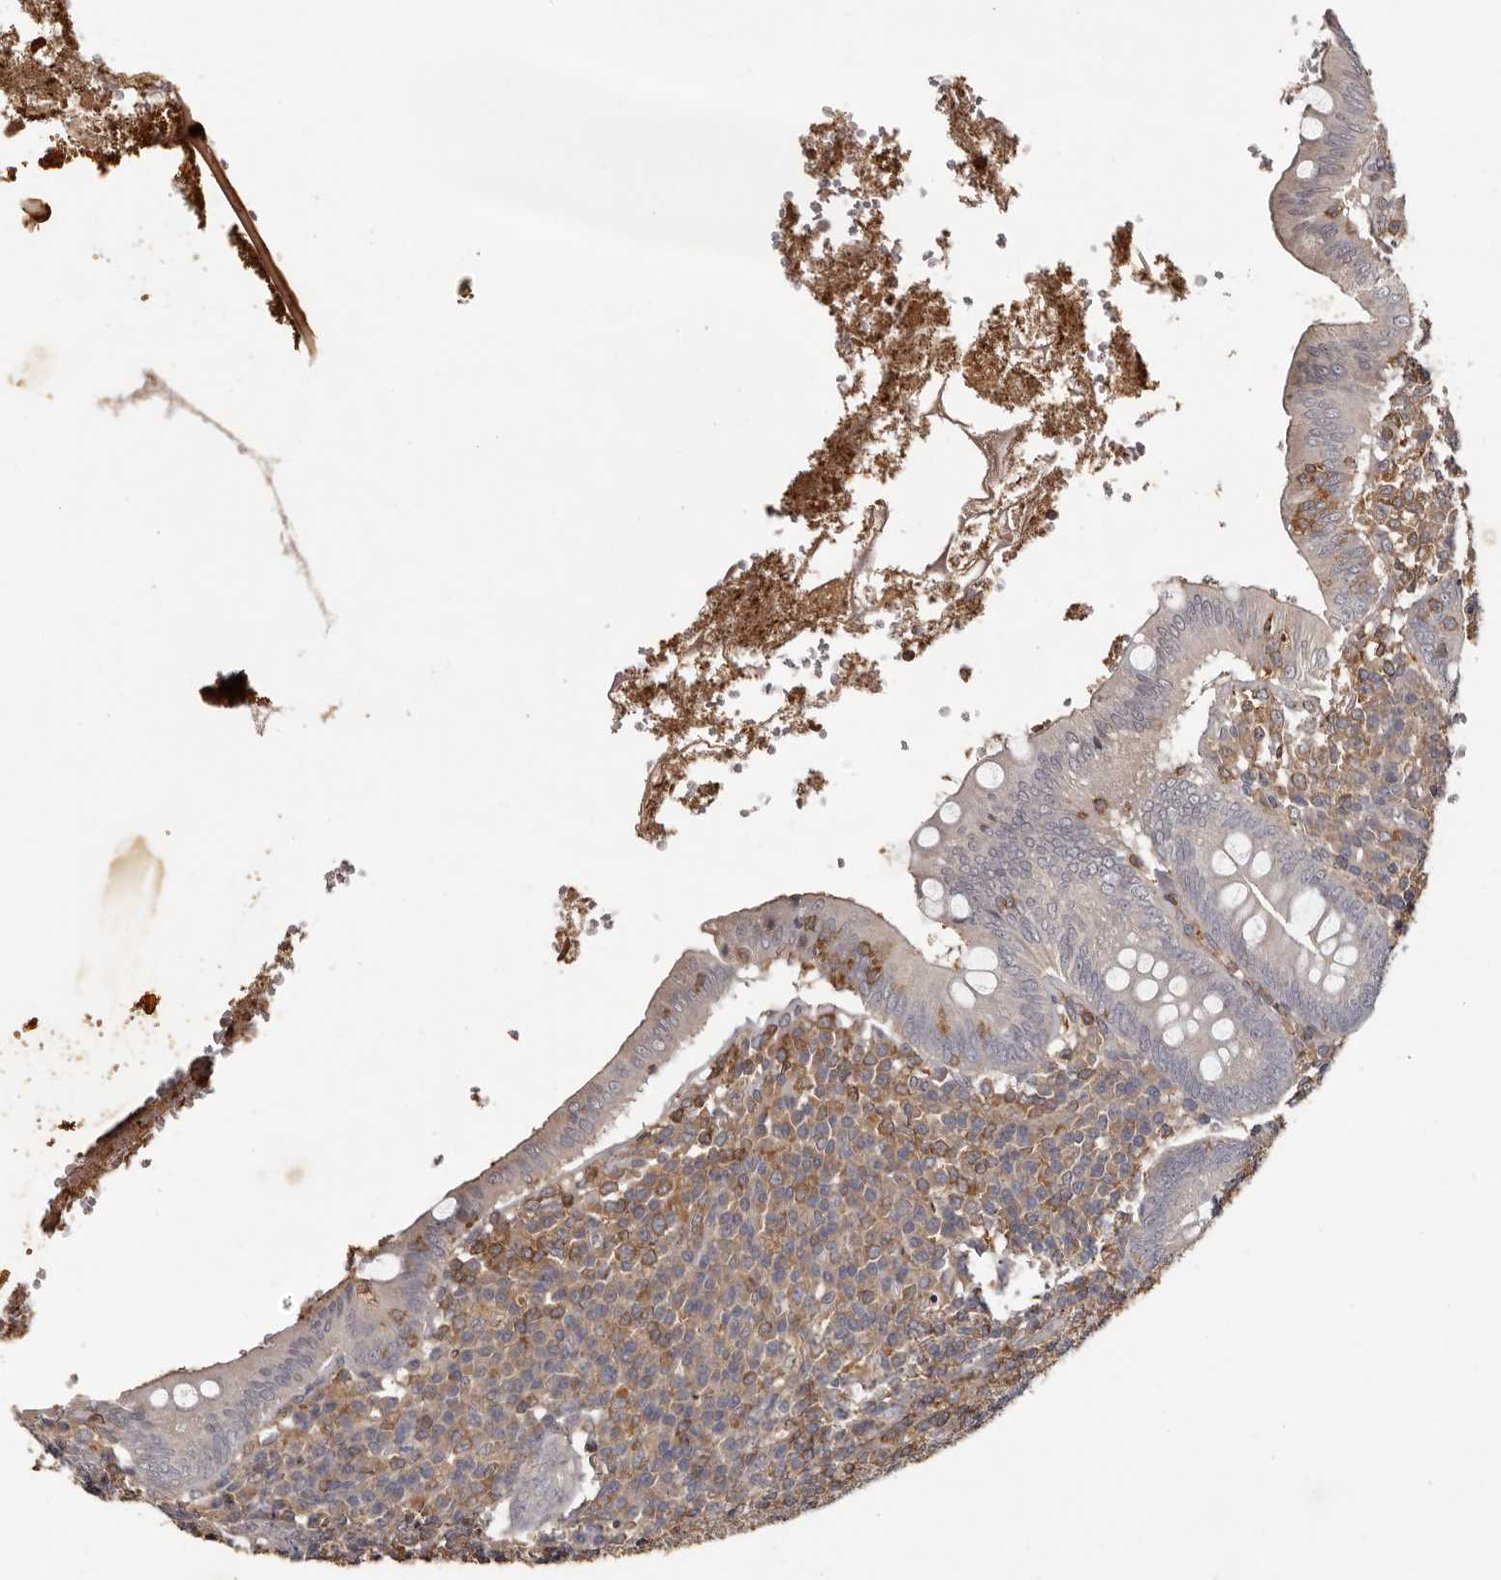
{"staining": {"intensity": "negative", "quantity": "none", "location": "none"}, "tissue": "appendix", "cell_type": "Glandular cells", "image_type": "normal", "snomed": [{"axis": "morphology", "description": "Normal tissue, NOS"}, {"axis": "topography", "description": "Appendix"}], "caption": "IHC histopathology image of unremarkable appendix stained for a protein (brown), which reveals no positivity in glandular cells. (Brightfield microscopy of DAB (3,3'-diaminobenzidine) IHC at high magnification).", "gene": "ANKRD44", "patient": {"sex": "male", "age": 8}}